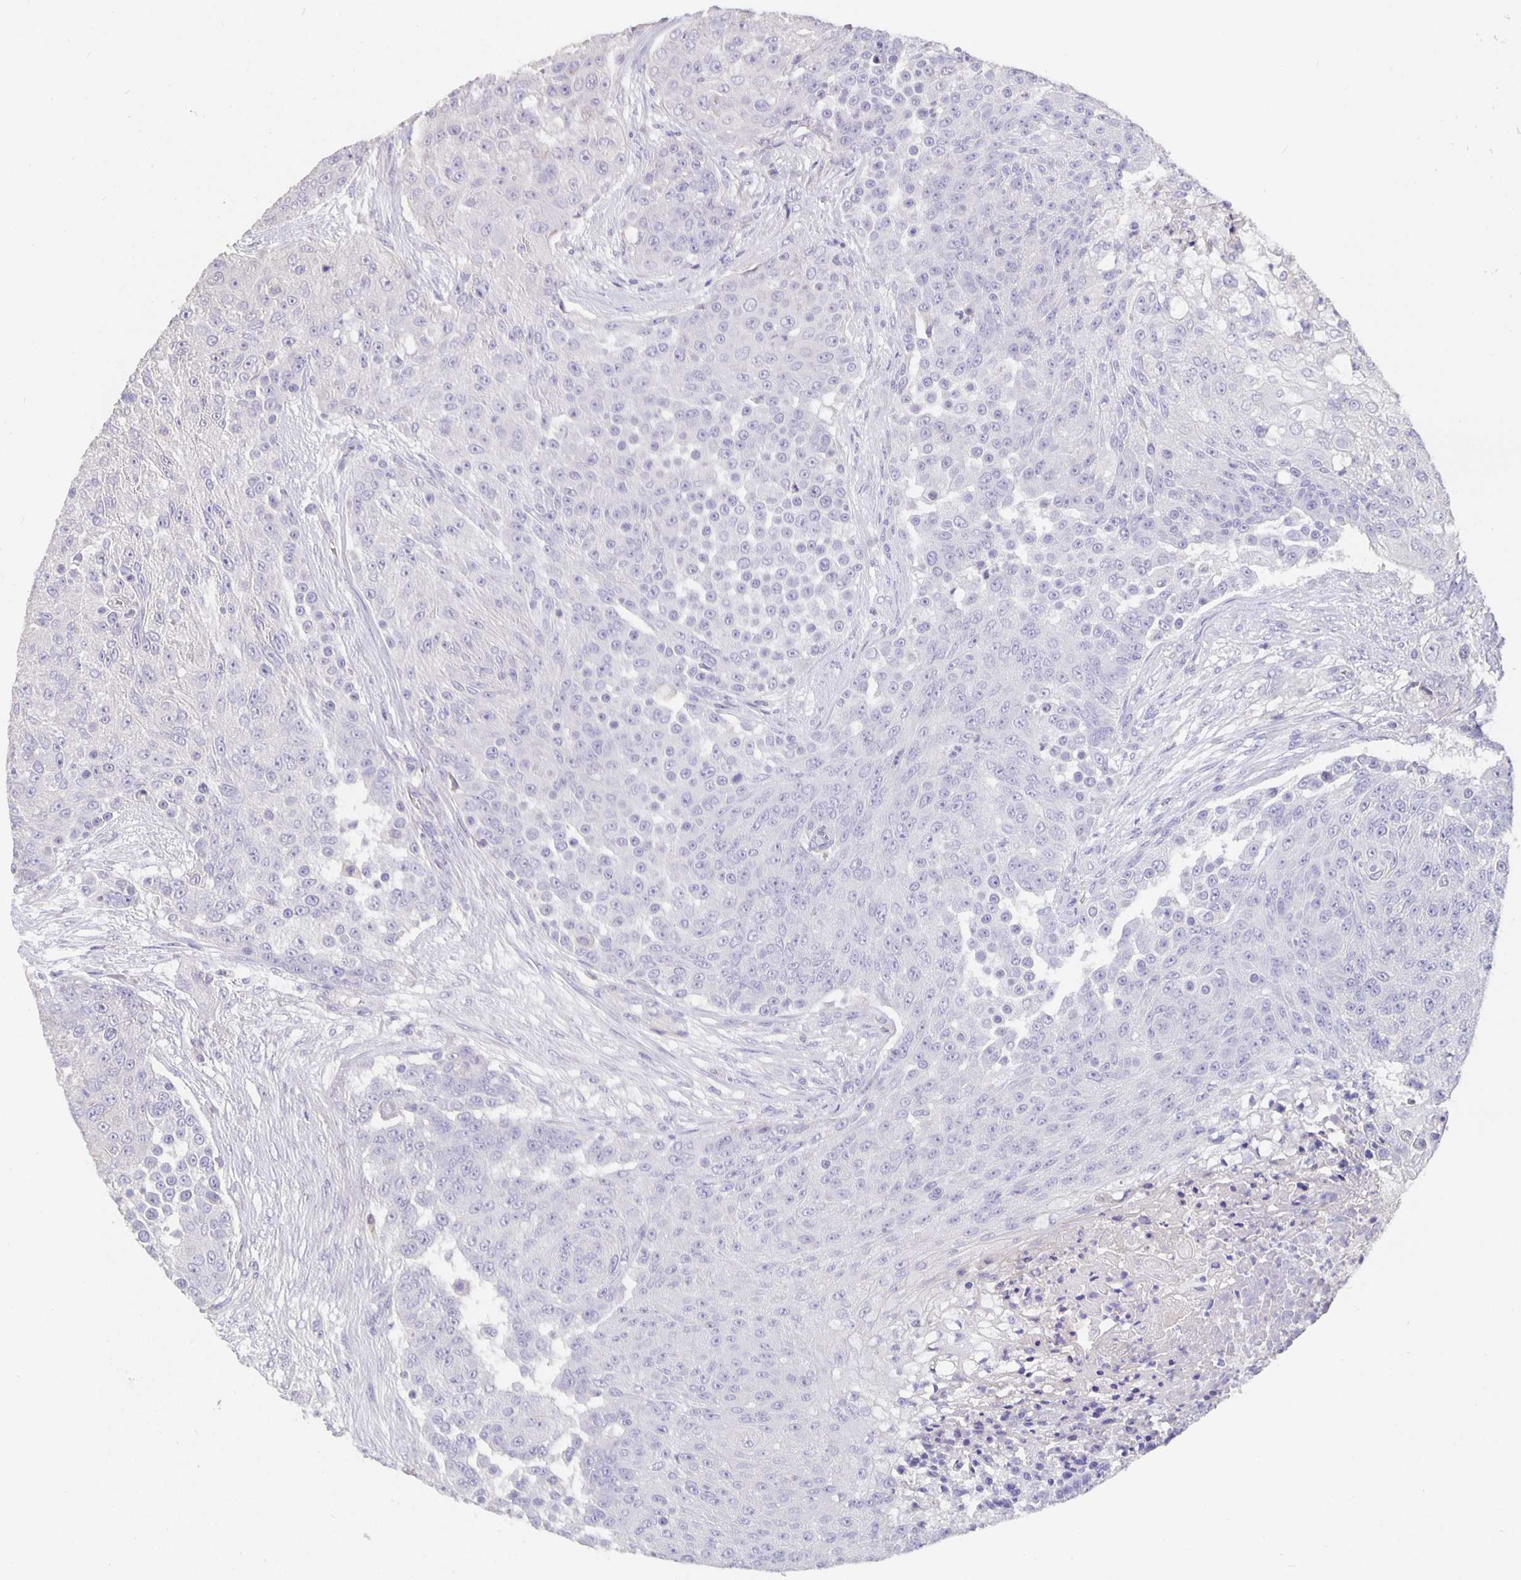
{"staining": {"intensity": "negative", "quantity": "none", "location": "none"}, "tissue": "urothelial cancer", "cell_type": "Tumor cells", "image_type": "cancer", "snomed": [{"axis": "morphology", "description": "Urothelial carcinoma, High grade"}, {"axis": "topography", "description": "Urinary bladder"}], "caption": "High-grade urothelial carcinoma stained for a protein using immunohistochemistry shows no positivity tumor cells.", "gene": "CFAP74", "patient": {"sex": "female", "age": 63}}